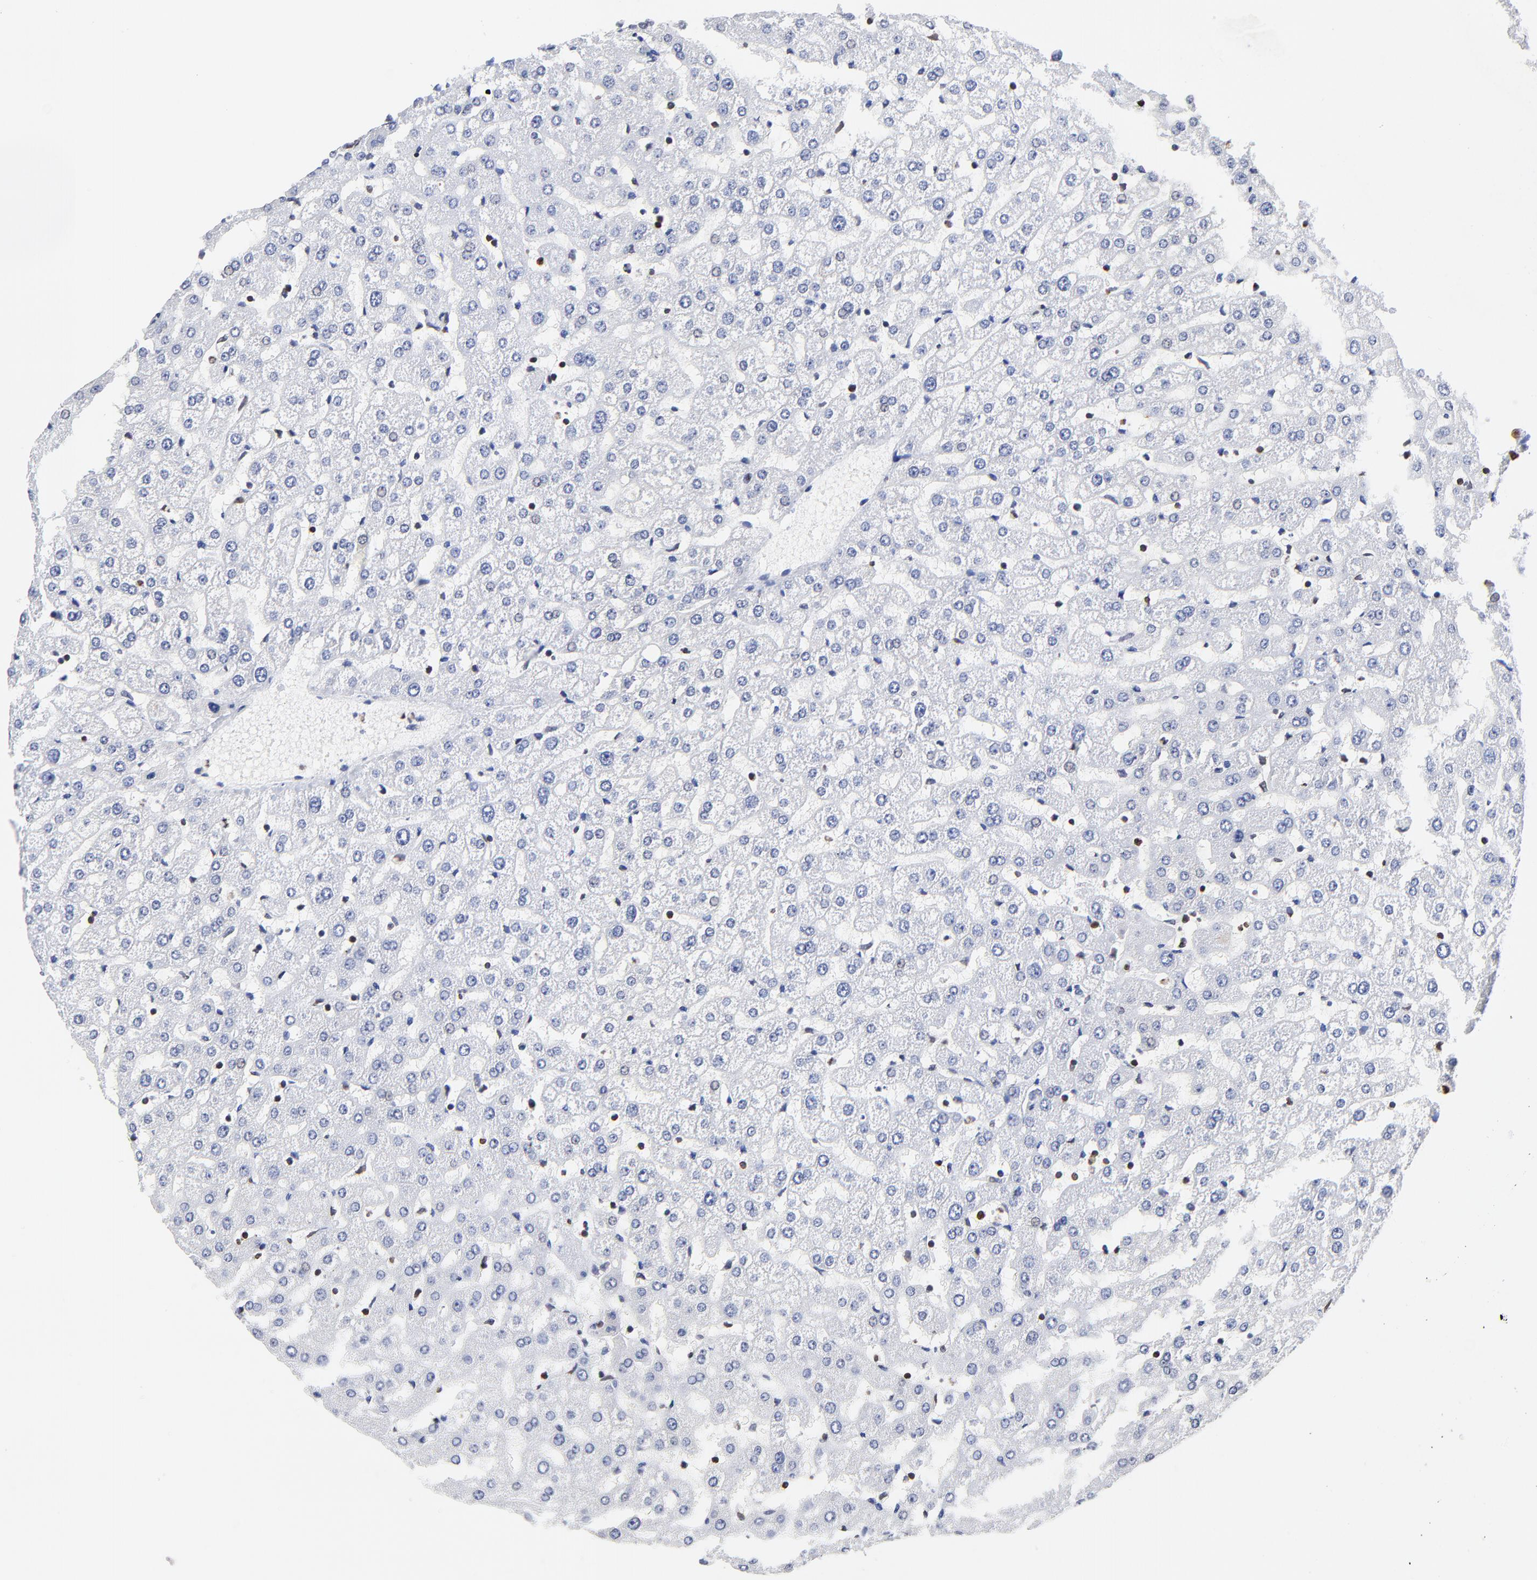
{"staining": {"intensity": "negative", "quantity": "none", "location": "none"}, "tissue": "liver", "cell_type": "Cholangiocytes", "image_type": "normal", "snomed": [{"axis": "morphology", "description": "Normal tissue, NOS"}, {"axis": "morphology", "description": "Fibrosis, NOS"}, {"axis": "topography", "description": "Liver"}], "caption": "Liver stained for a protein using immunohistochemistry displays no expression cholangiocytes.", "gene": "THAP7", "patient": {"sex": "female", "age": 29}}